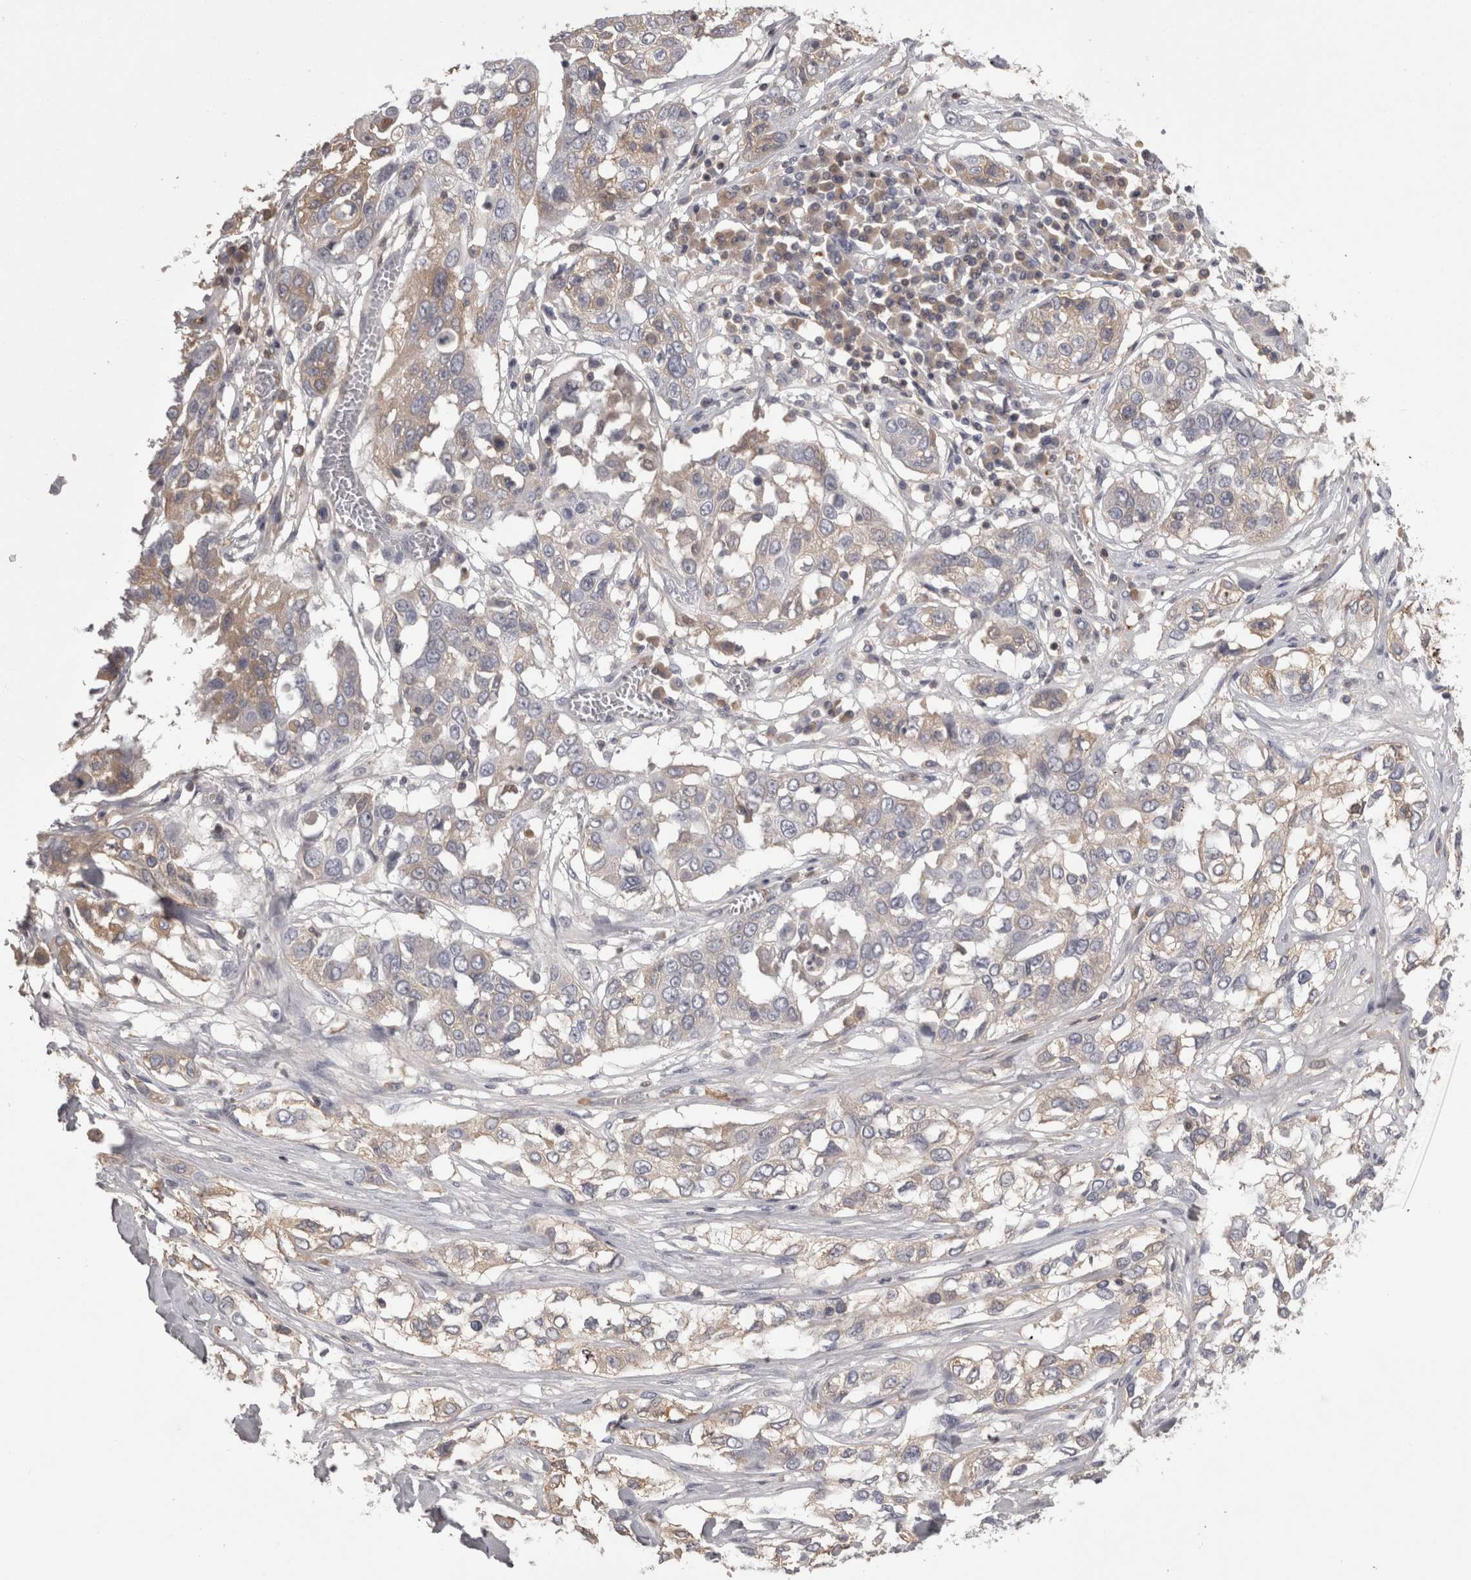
{"staining": {"intensity": "weak", "quantity": "25%-75%", "location": "cytoplasmic/membranous,nuclear"}, "tissue": "lung cancer", "cell_type": "Tumor cells", "image_type": "cancer", "snomed": [{"axis": "morphology", "description": "Squamous cell carcinoma, NOS"}, {"axis": "topography", "description": "Lung"}], "caption": "Immunohistochemistry of human squamous cell carcinoma (lung) demonstrates low levels of weak cytoplasmic/membranous and nuclear positivity in about 25%-75% of tumor cells. (Brightfield microscopy of DAB IHC at high magnification).", "gene": "SAA4", "patient": {"sex": "male", "age": 71}}